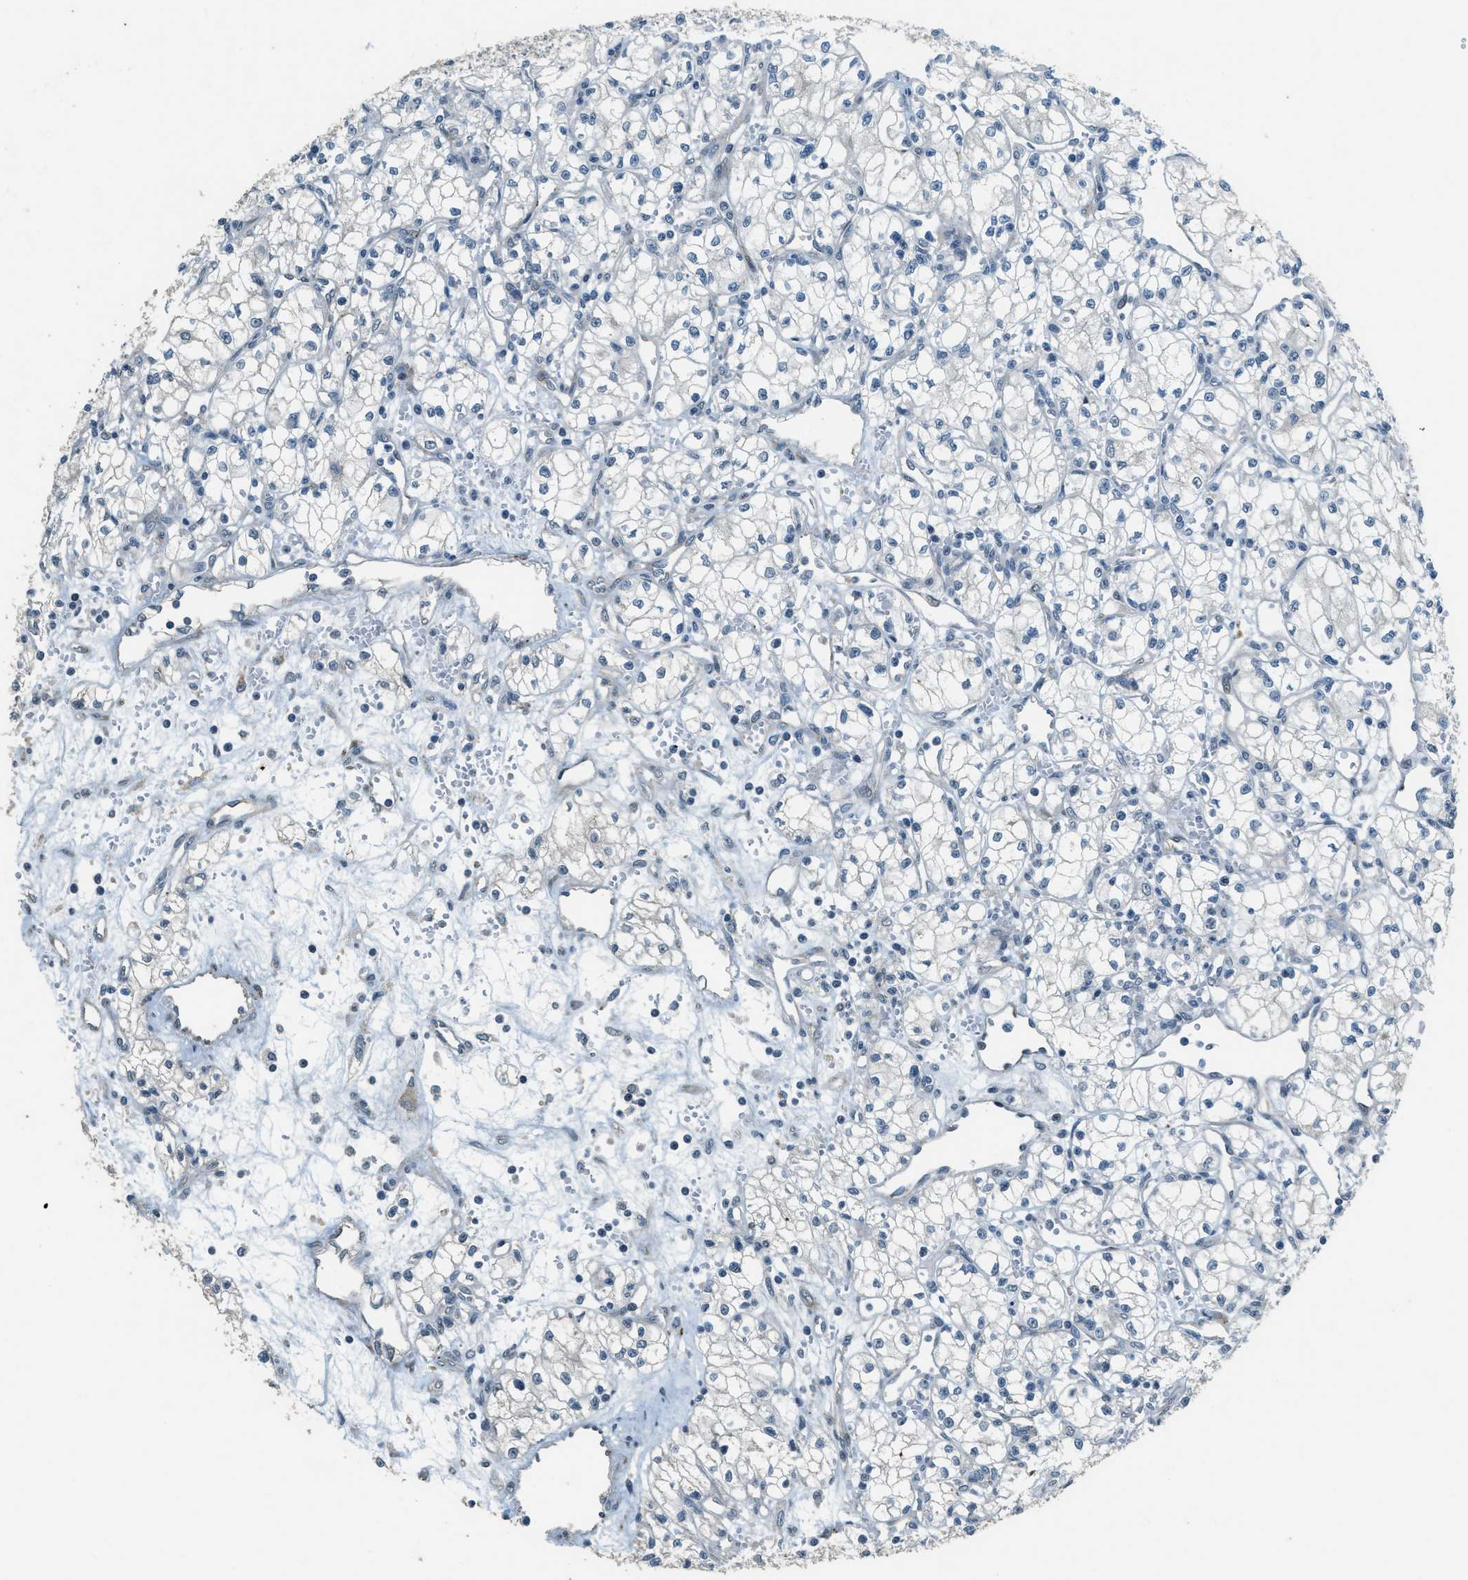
{"staining": {"intensity": "negative", "quantity": "none", "location": "none"}, "tissue": "renal cancer", "cell_type": "Tumor cells", "image_type": "cancer", "snomed": [{"axis": "morphology", "description": "Normal tissue, NOS"}, {"axis": "morphology", "description": "Adenocarcinoma, NOS"}, {"axis": "topography", "description": "Kidney"}], "caption": "This is an immunohistochemistry (IHC) histopathology image of renal cancer (adenocarcinoma). There is no positivity in tumor cells.", "gene": "HERC2", "patient": {"sex": "male", "age": 59}}